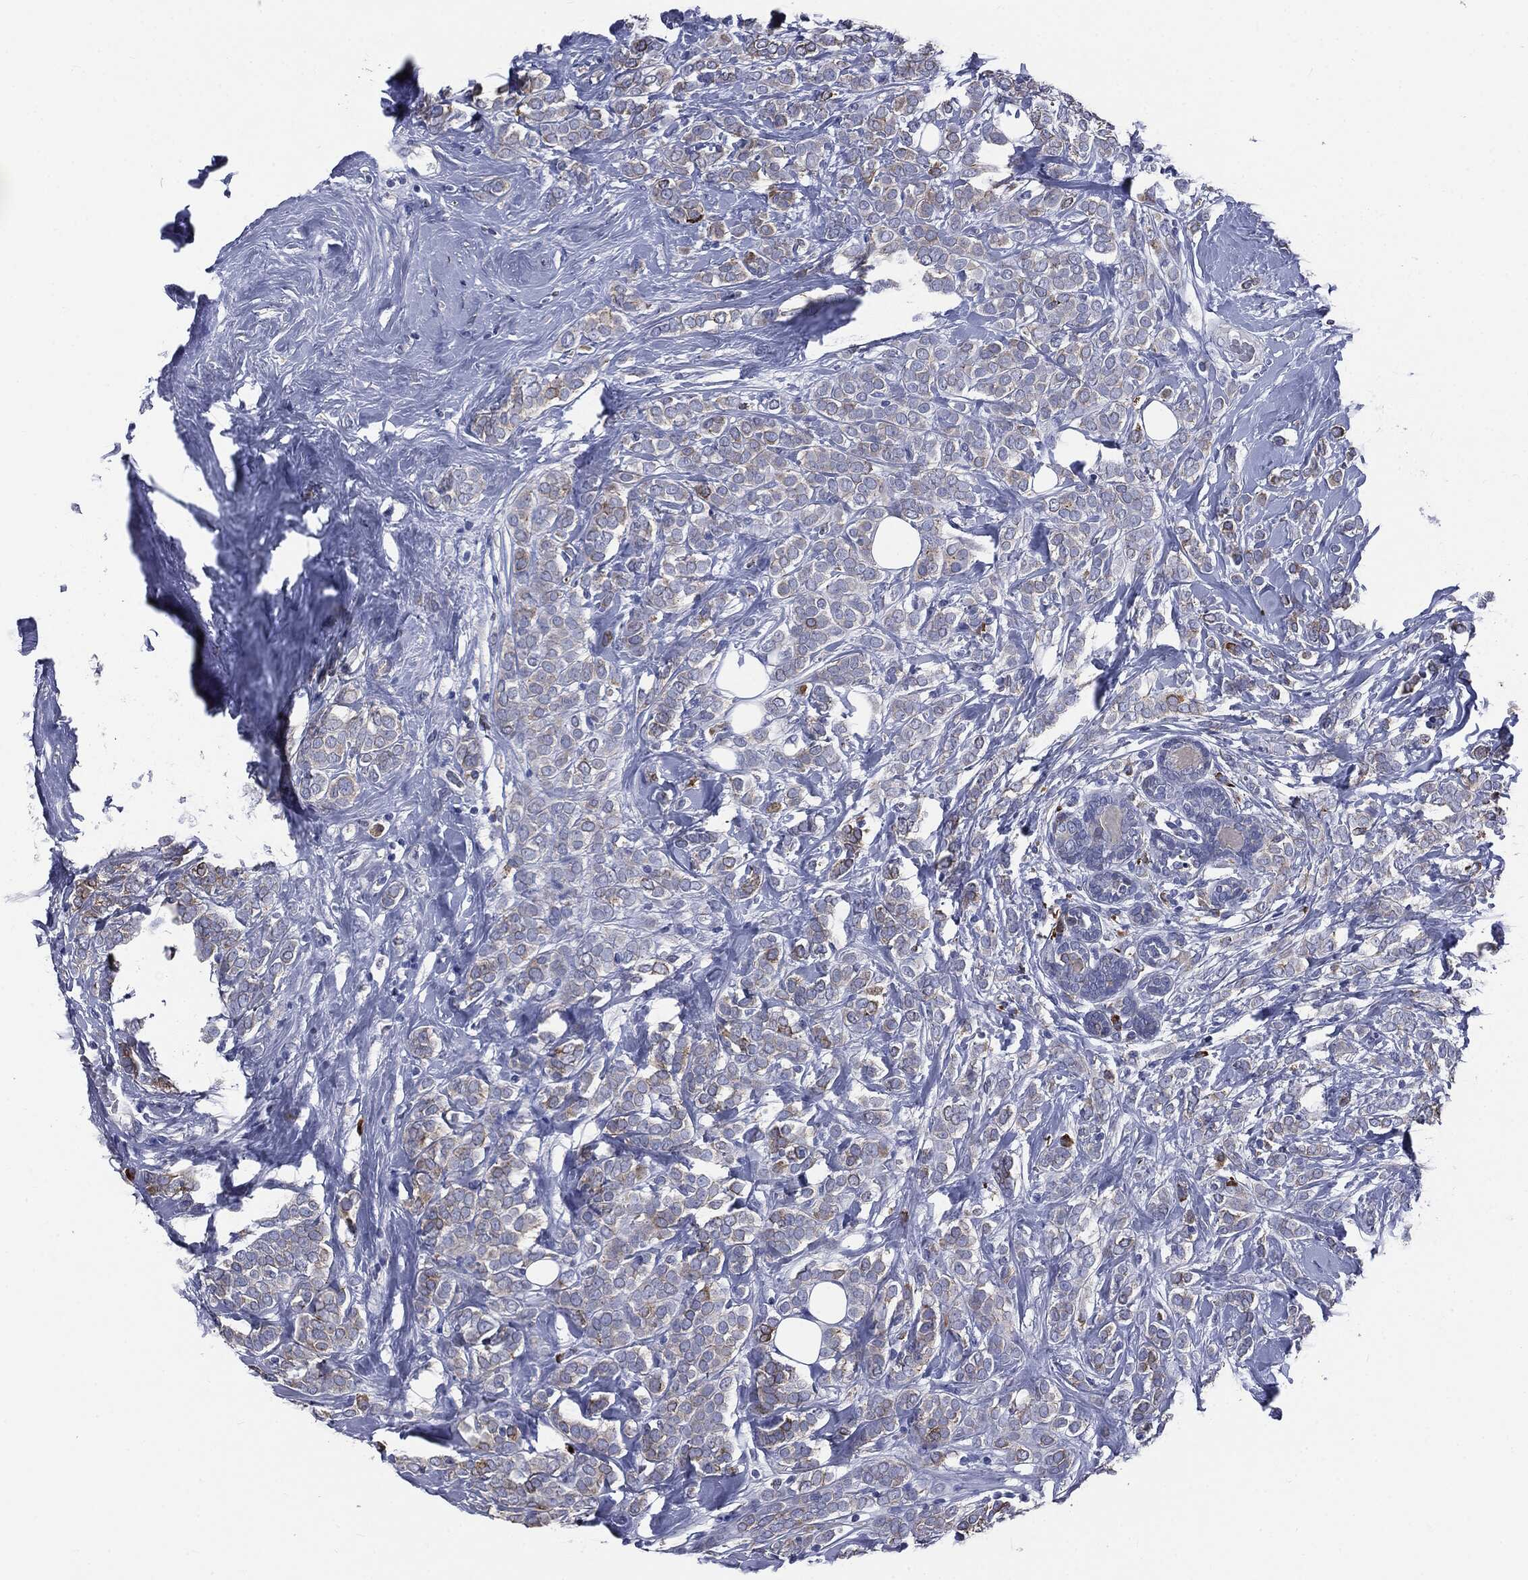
{"staining": {"intensity": "strong", "quantity": "<25%", "location": "cytoplasmic/membranous"}, "tissue": "breast cancer", "cell_type": "Tumor cells", "image_type": "cancer", "snomed": [{"axis": "morphology", "description": "Lobular carcinoma"}, {"axis": "topography", "description": "Breast"}], "caption": "Tumor cells demonstrate medium levels of strong cytoplasmic/membranous expression in approximately <25% of cells in lobular carcinoma (breast). The staining is performed using DAB brown chromogen to label protein expression. The nuclei are counter-stained blue using hematoxylin.", "gene": "PTGS2", "patient": {"sex": "female", "age": 49}}